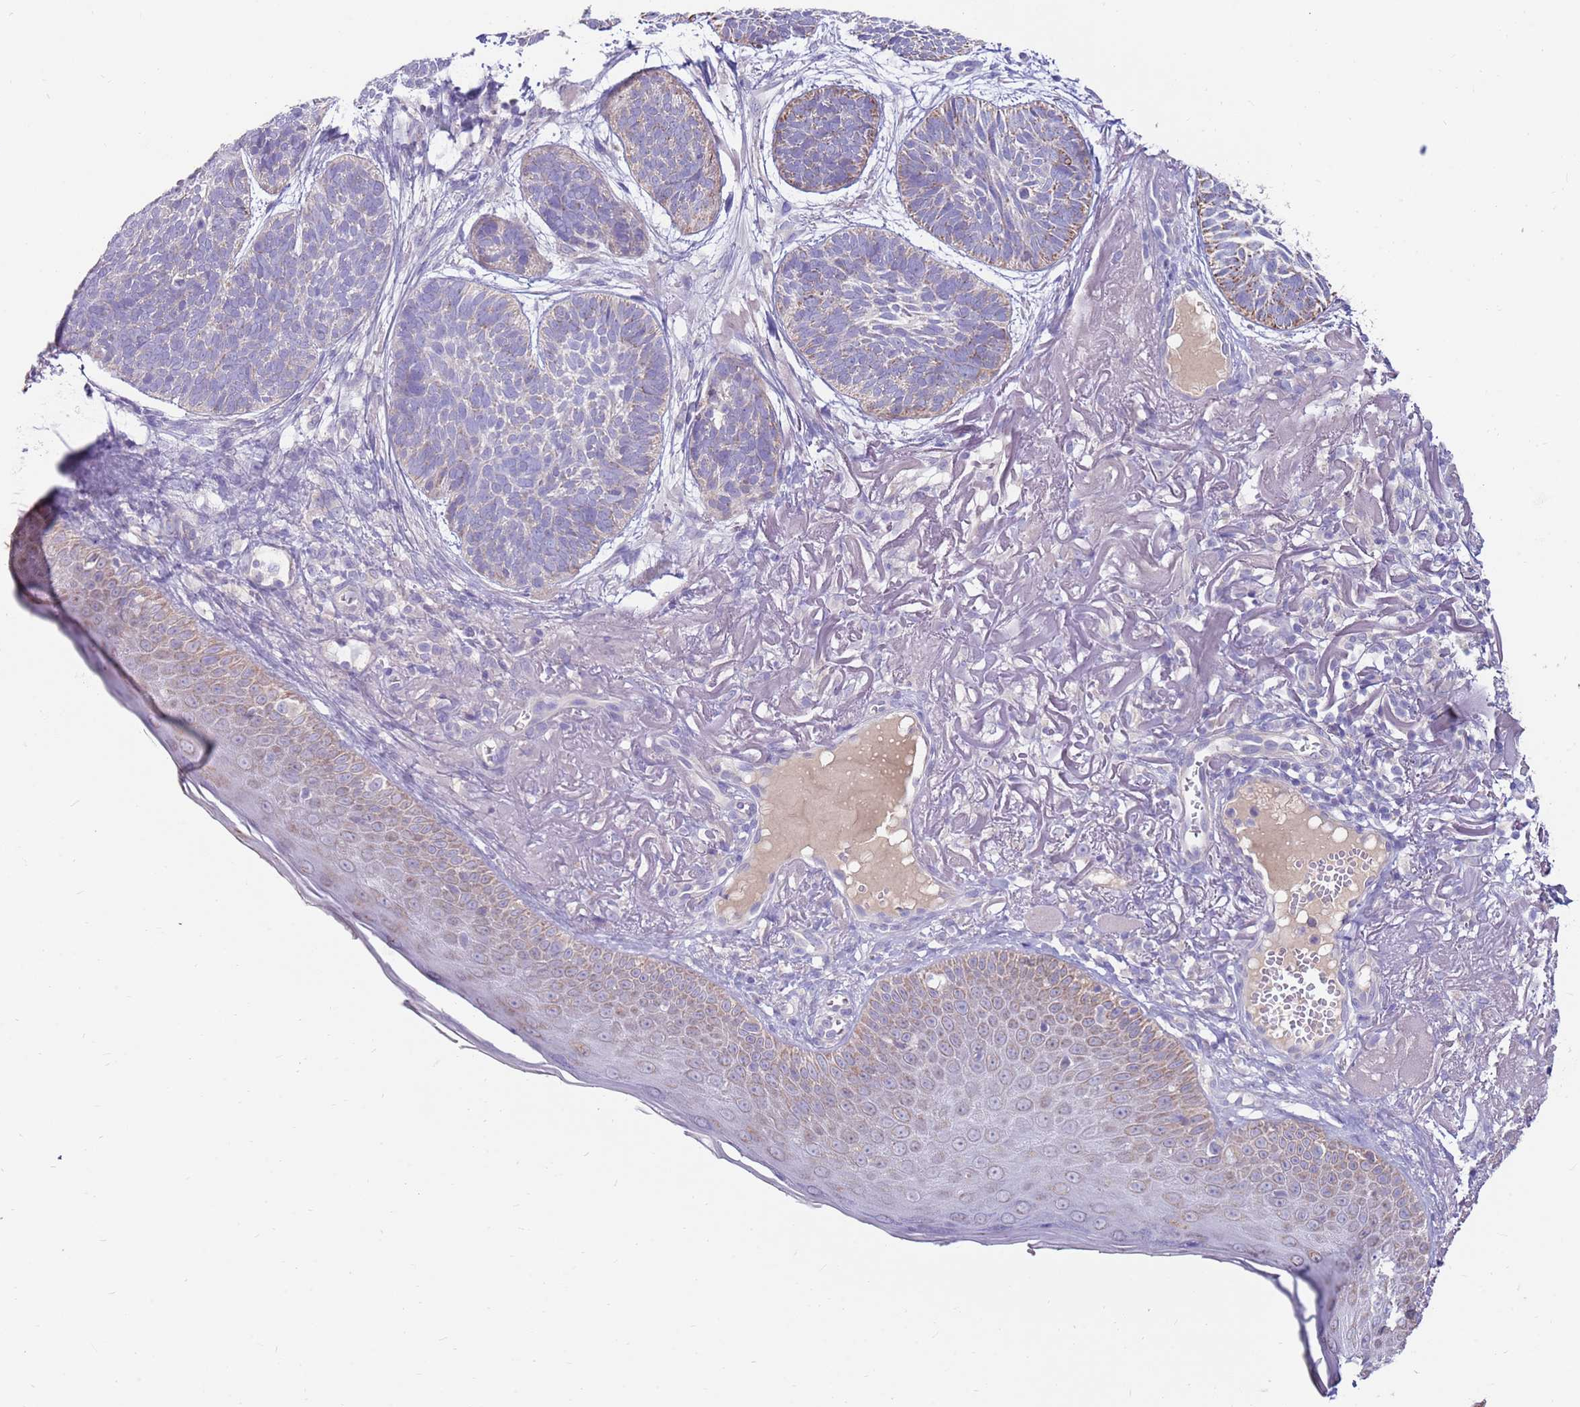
{"staining": {"intensity": "weak", "quantity": "<25%", "location": "cytoplasmic/membranous"}, "tissue": "skin cancer", "cell_type": "Tumor cells", "image_type": "cancer", "snomed": [{"axis": "morphology", "description": "Normal tissue, NOS"}, {"axis": "morphology", "description": "Basal cell carcinoma"}, {"axis": "topography", "description": "Skin"}], "caption": "An image of human skin basal cell carcinoma is negative for staining in tumor cells. Brightfield microscopy of IHC stained with DAB (3,3'-diaminobenzidine) (brown) and hematoxylin (blue), captured at high magnification.", "gene": "SLC44A4", "patient": {"sex": "male", "age": 66}}